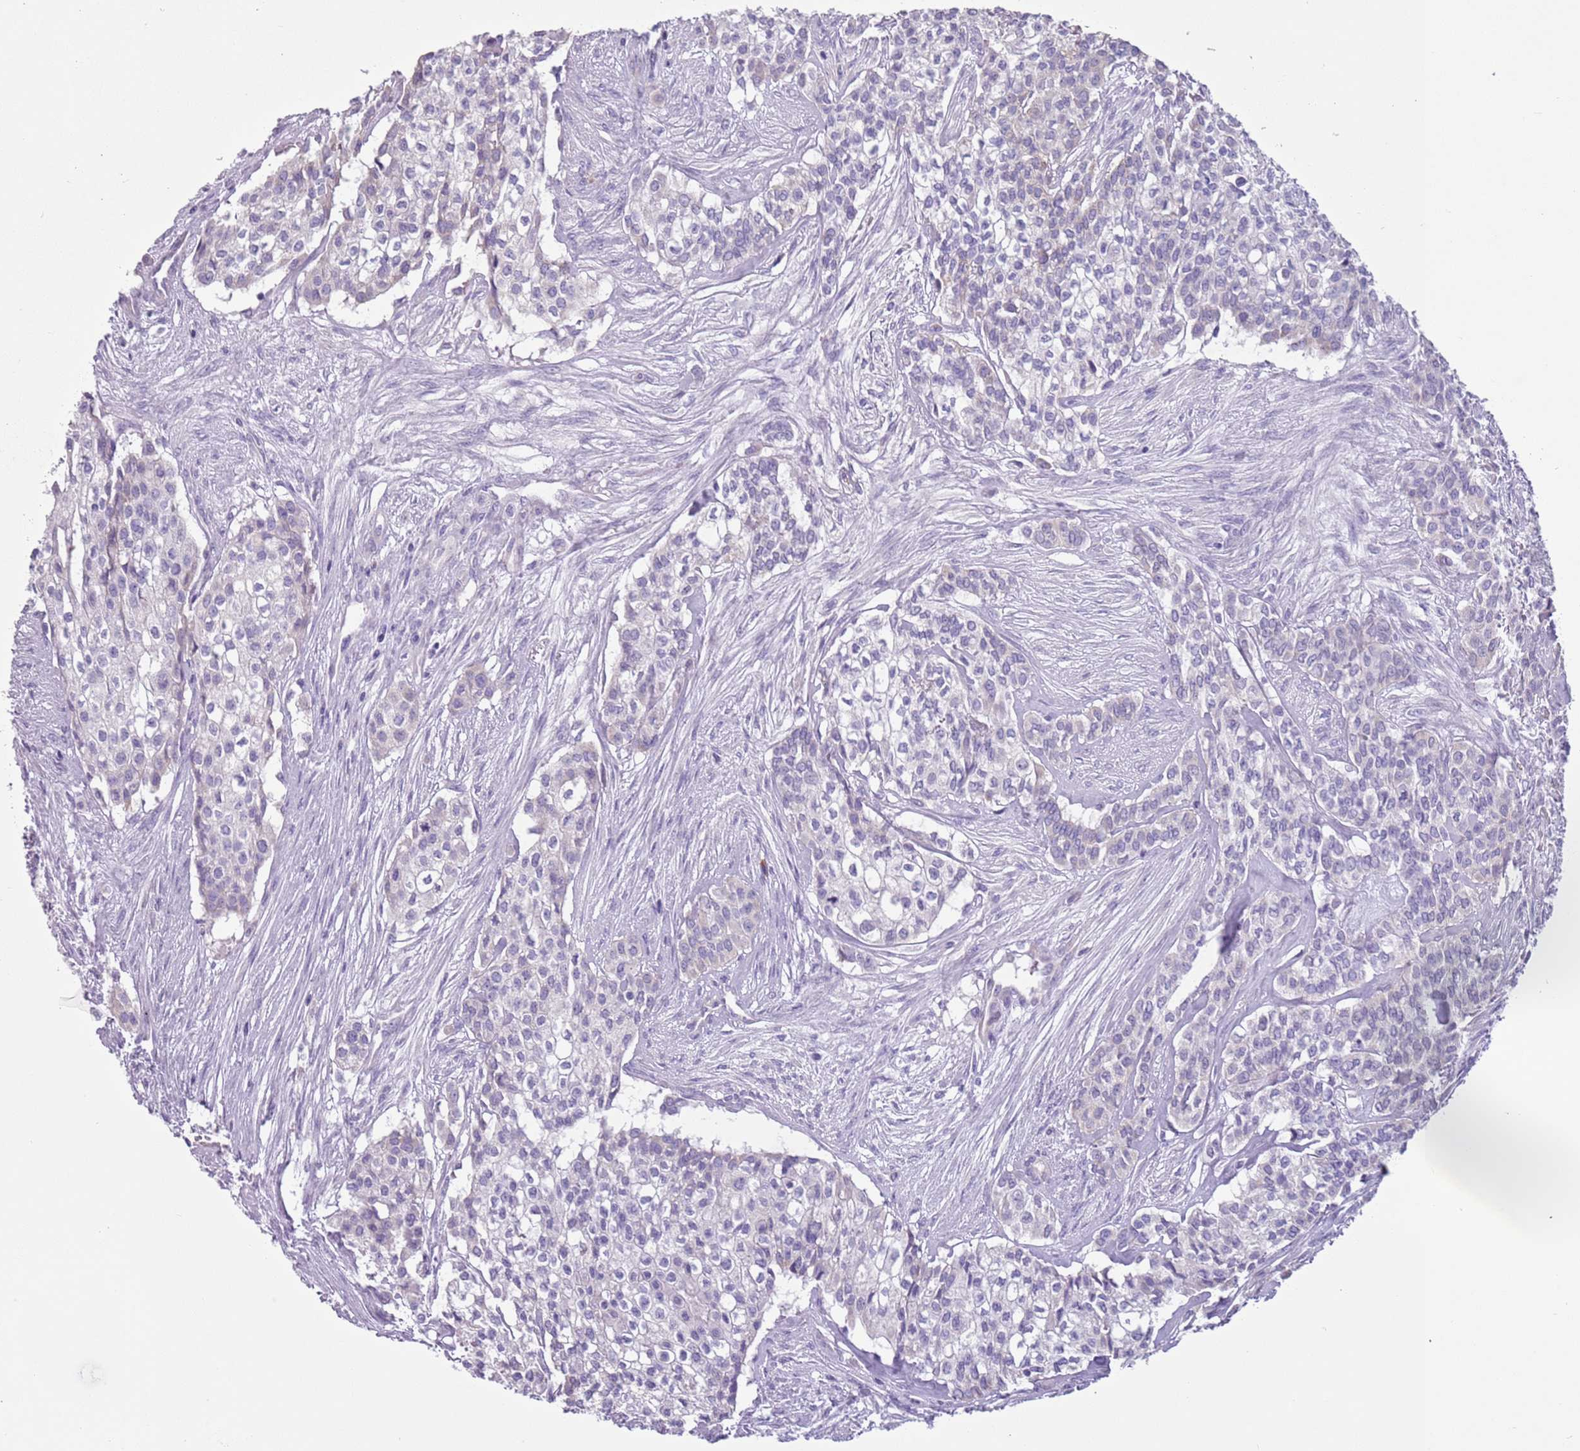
{"staining": {"intensity": "negative", "quantity": "none", "location": "none"}, "tissue": "head and neck cancer", "cell_type": "Tumor cells", "image_type": "cancer", "snomed": [{"axis": "morphology", "description": "Adenocarcinoma, NOS"}, {"axis": "topography", "description": "Head-Neck"}], "caption": "Immunohistochemical staining of human head and neck adenocarcinoma exhibits no significant positivity in tumor cells. (Immunohistochemistry, brightfield microscopy, high magnification).", "gene": "HYOU1", "patient": {"sex": "male", "age": 81}}